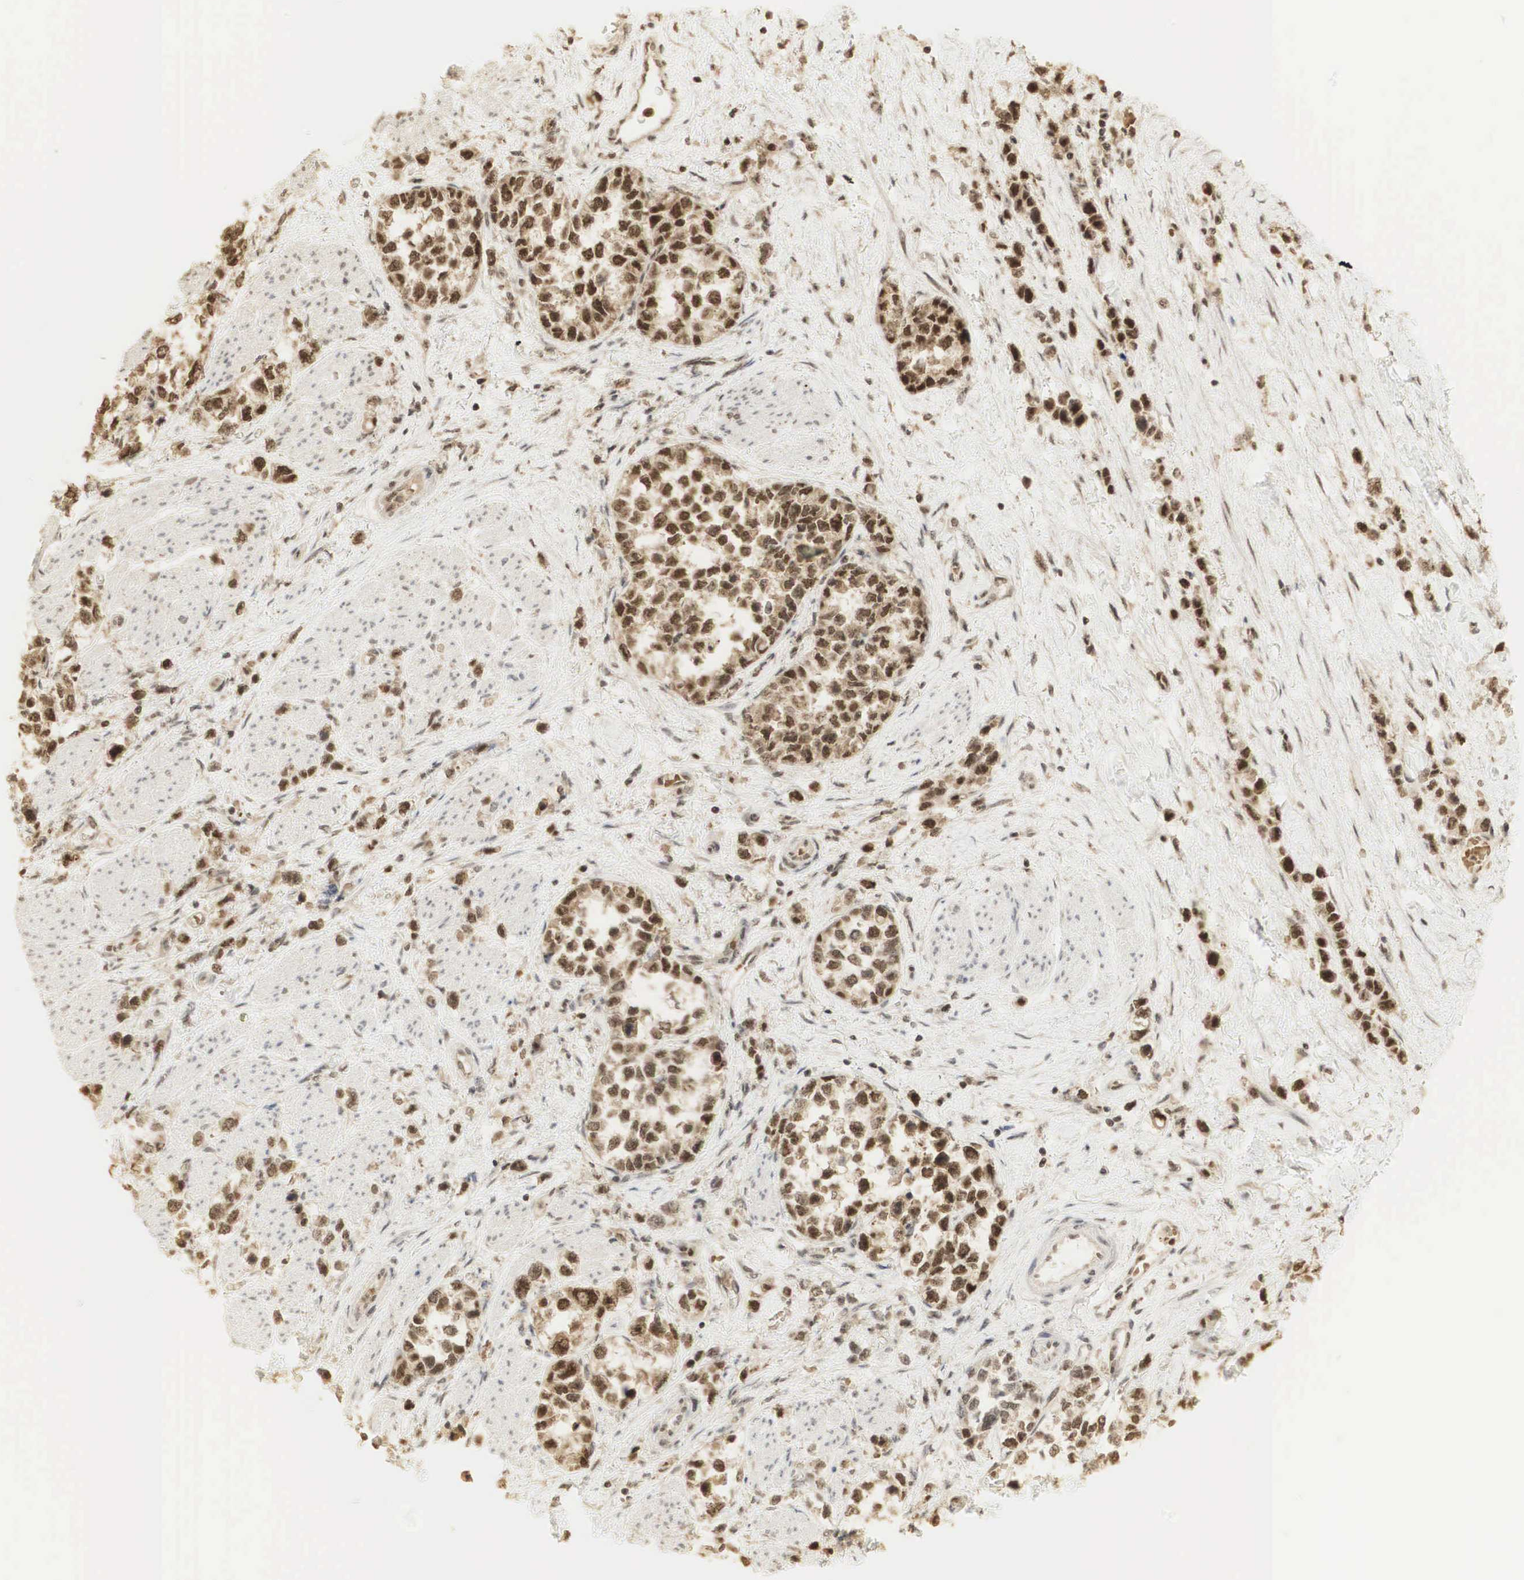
{"staining": {"intensity": "strong", "quantity": ">75%", "location": "cytoplasmic/membranous,nuclear"}, "tissue": "stomach cancer", "cell_type": "Tumor cells", "image_type": "cancer", "snomed": [{"axis": "morphology", "description": "Adenocarcinoma, NOS"}, {"axis": "topography", "description": "Stomach, upper"}], "caption": "This micrograph demonstrates IHC staining of human stomach cancer, with high strong cytoplasmic/membranous and nuclear positivity in approximately >75% of tumor cells.", "gene": "RNF113A", "patient": {"sex": "male", "age": 76}}